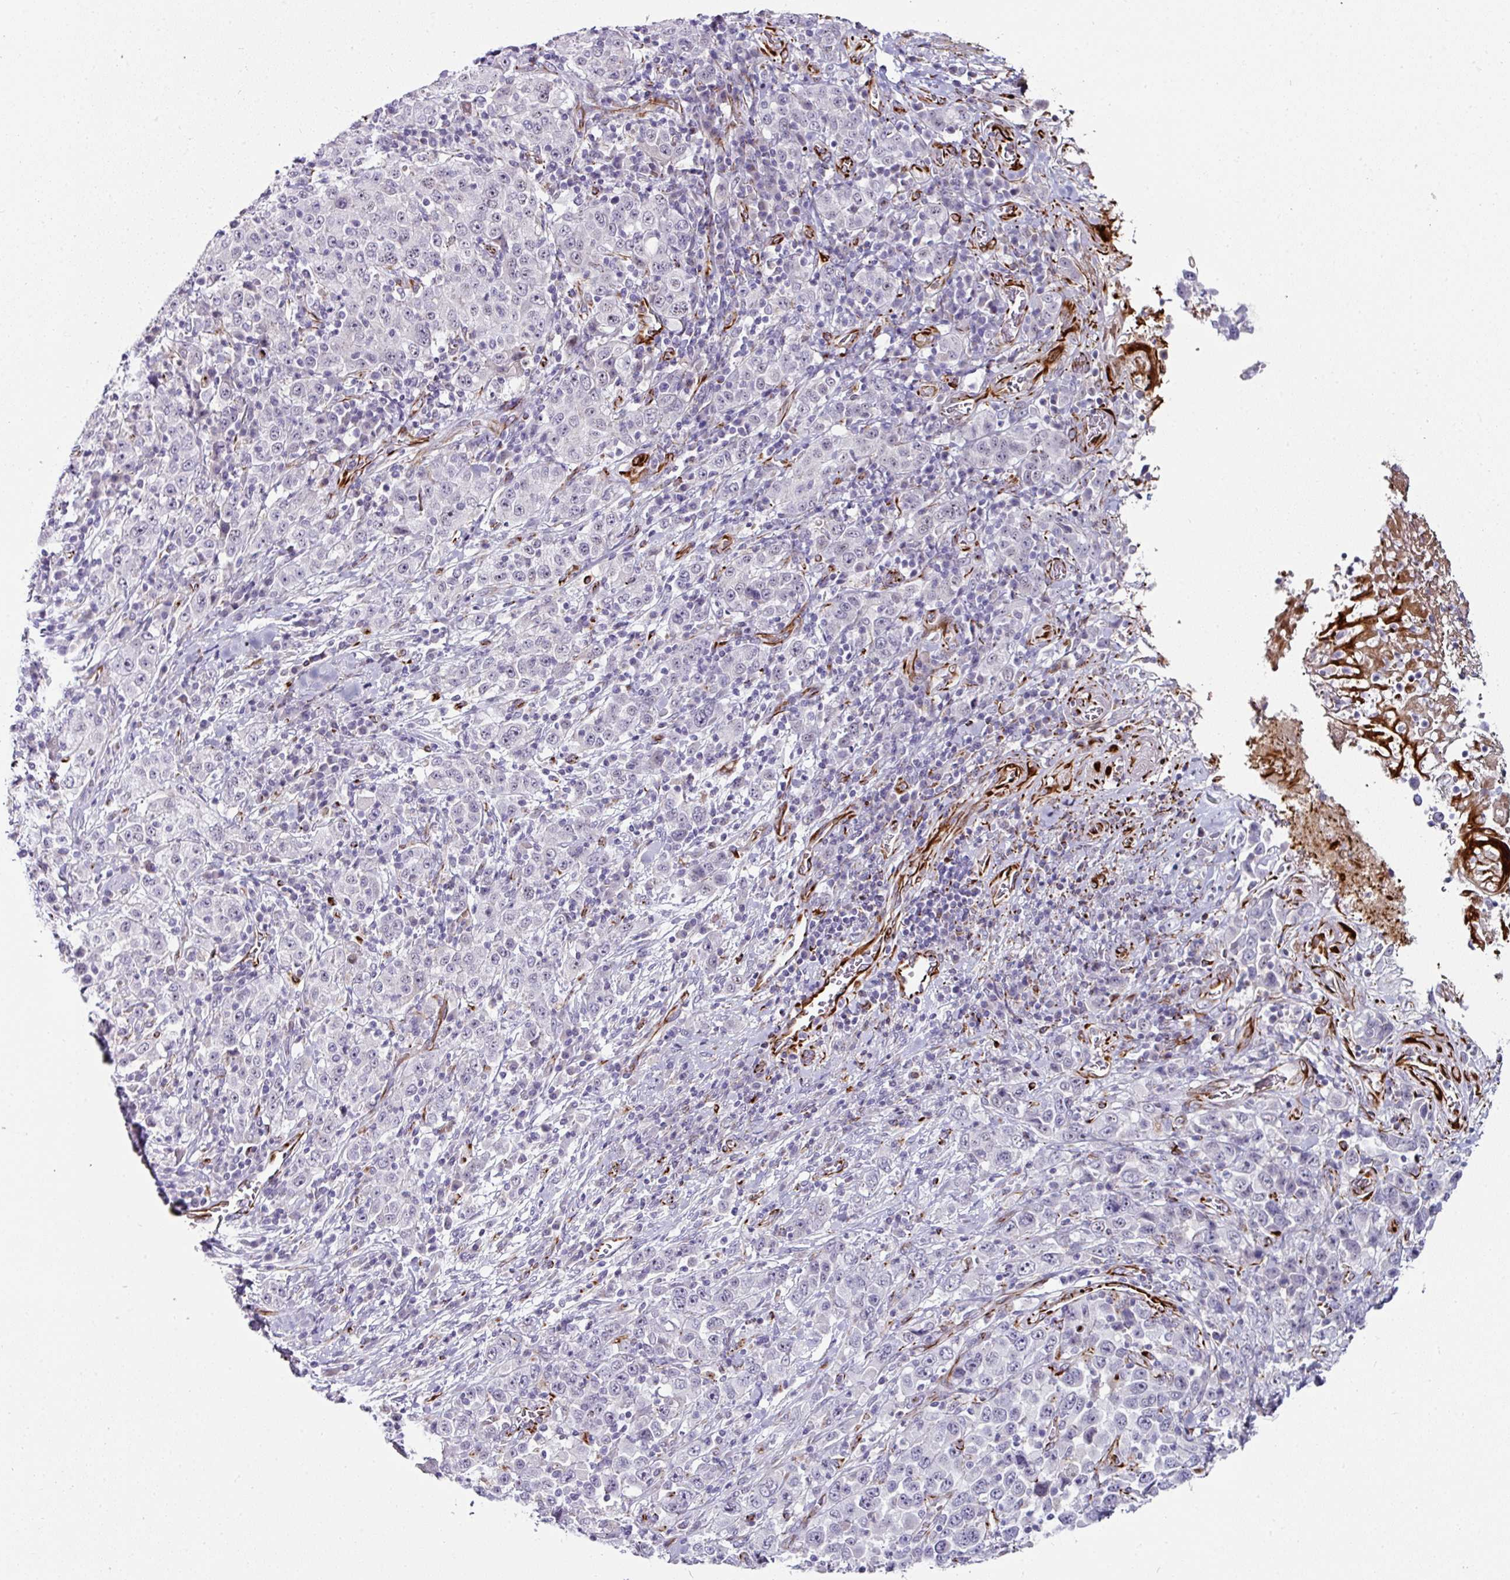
{"staining": {"intensity": "negative", "quantity": "none", "location": "none"}, "tissue": "stomach cancer", "cell_type": "Tumor cells", "image_type": "cancer", "snomed": [{"axis": "morphology", "description": "Normal tissue, NOS"}, {"axis": "morphology", "description": "Adenocarcinoma, NOS"}, {"axis": "topography", "description": "Stomach, upper"}, {"axis": "topography", "description": "Stomach"}], "caption": "DAB immunohistochemical staining of stomach cancer (adenocarcinoma) displays no significant positivity in tumor cells. (DAB IHC with hematoxylin counter stain).", "gene": "TMPRSS9", "patient": {"sex": "male", "age": 59}}